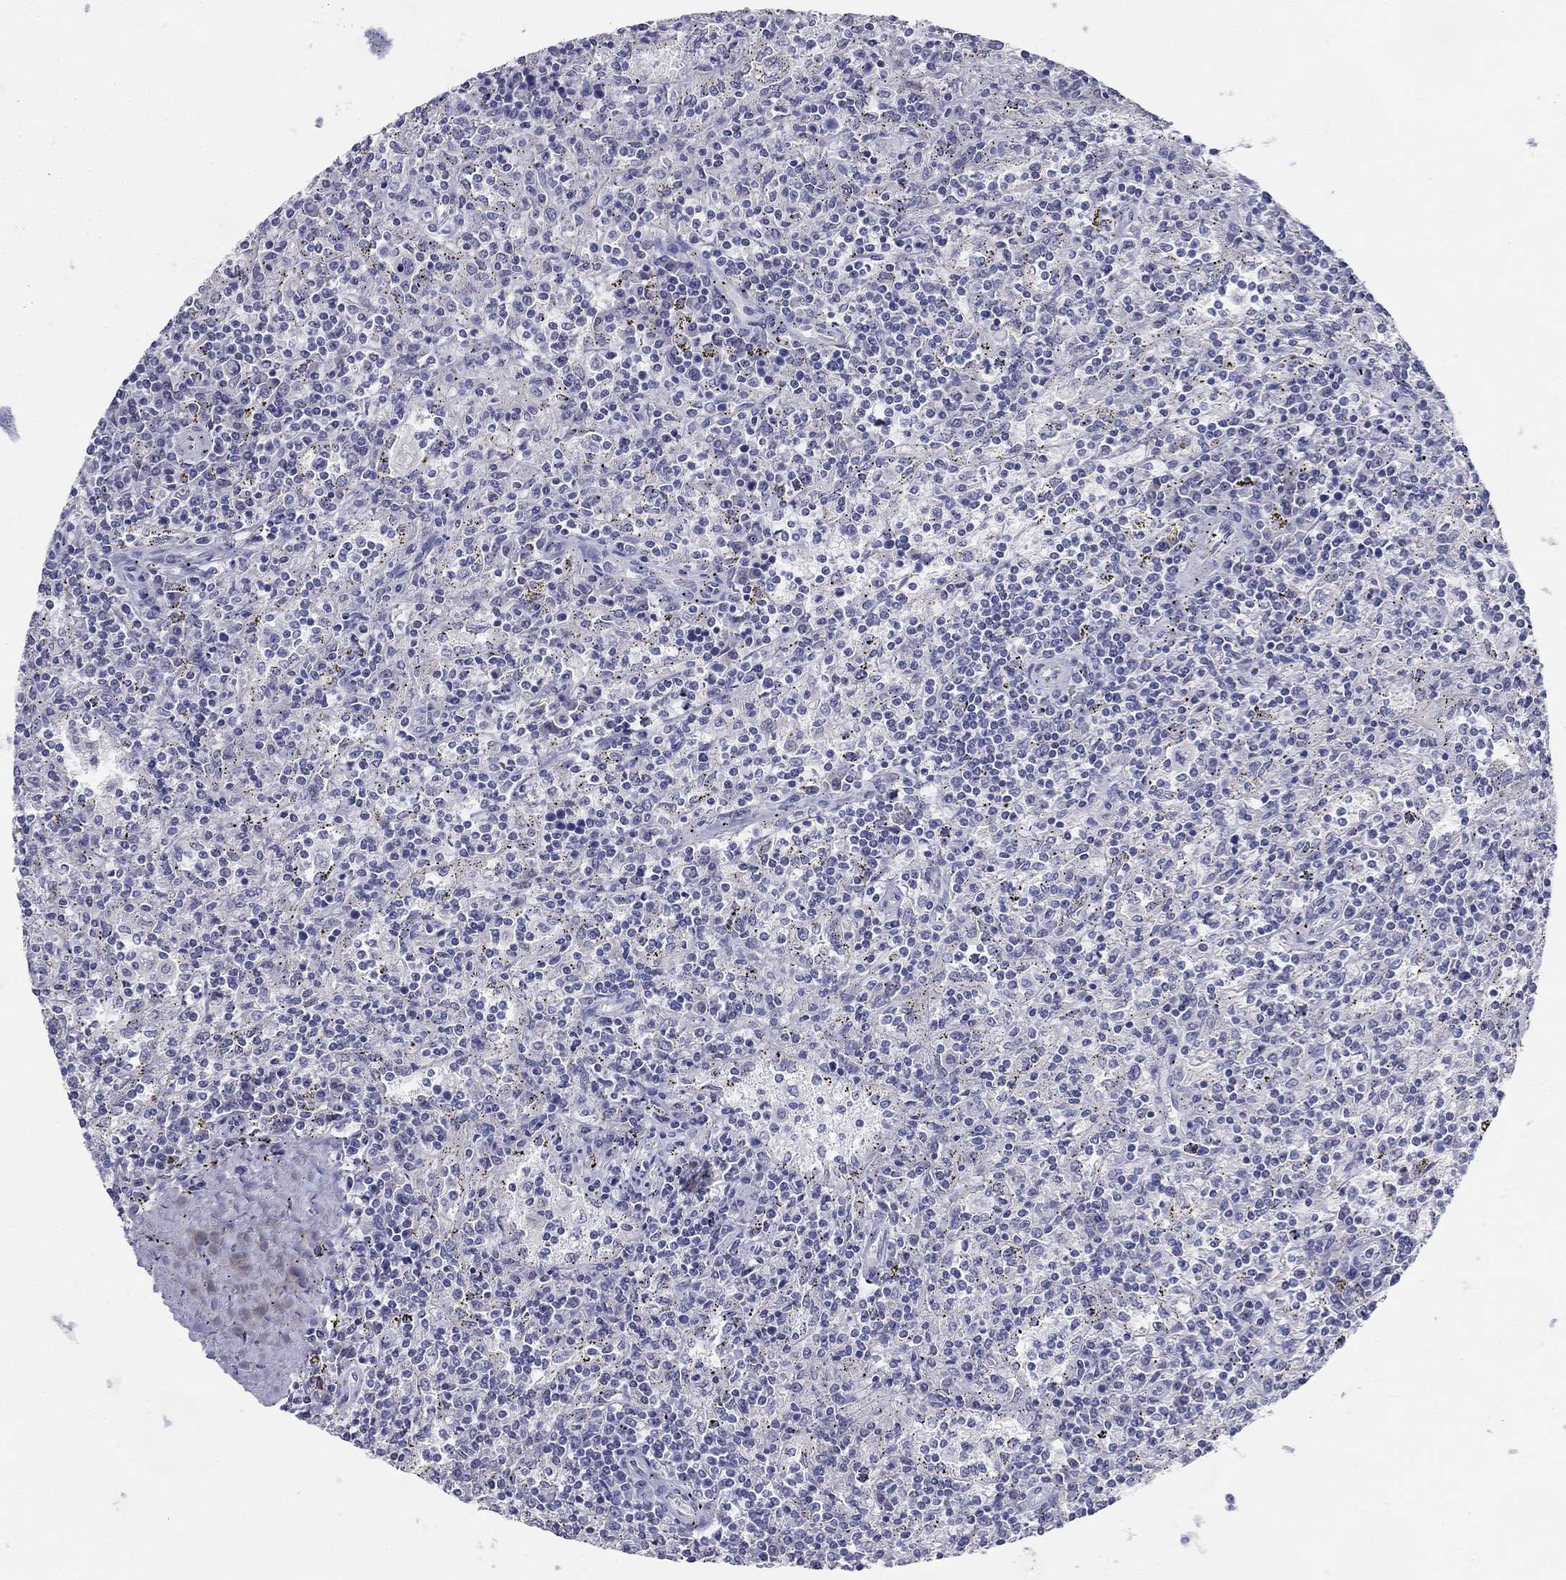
{"staining": {"intensity": "negative", "quantity": "none", "location": "none"}, "tissue": "lymphoma", "cell_type": "Tumor cells", "image_type": "cancer", "snomed": [{"axis": "morphology", "description": "Malignant lymphoma, non-Hodgkin's type, Low grade"}, {"axis": "topography", "description": "Spleen"}], "caption": "Tumor cells are negative for protein expression in human lymphoma.", "gene": "GUCA1A", "patient": {"sex": "male", "age": 62}}